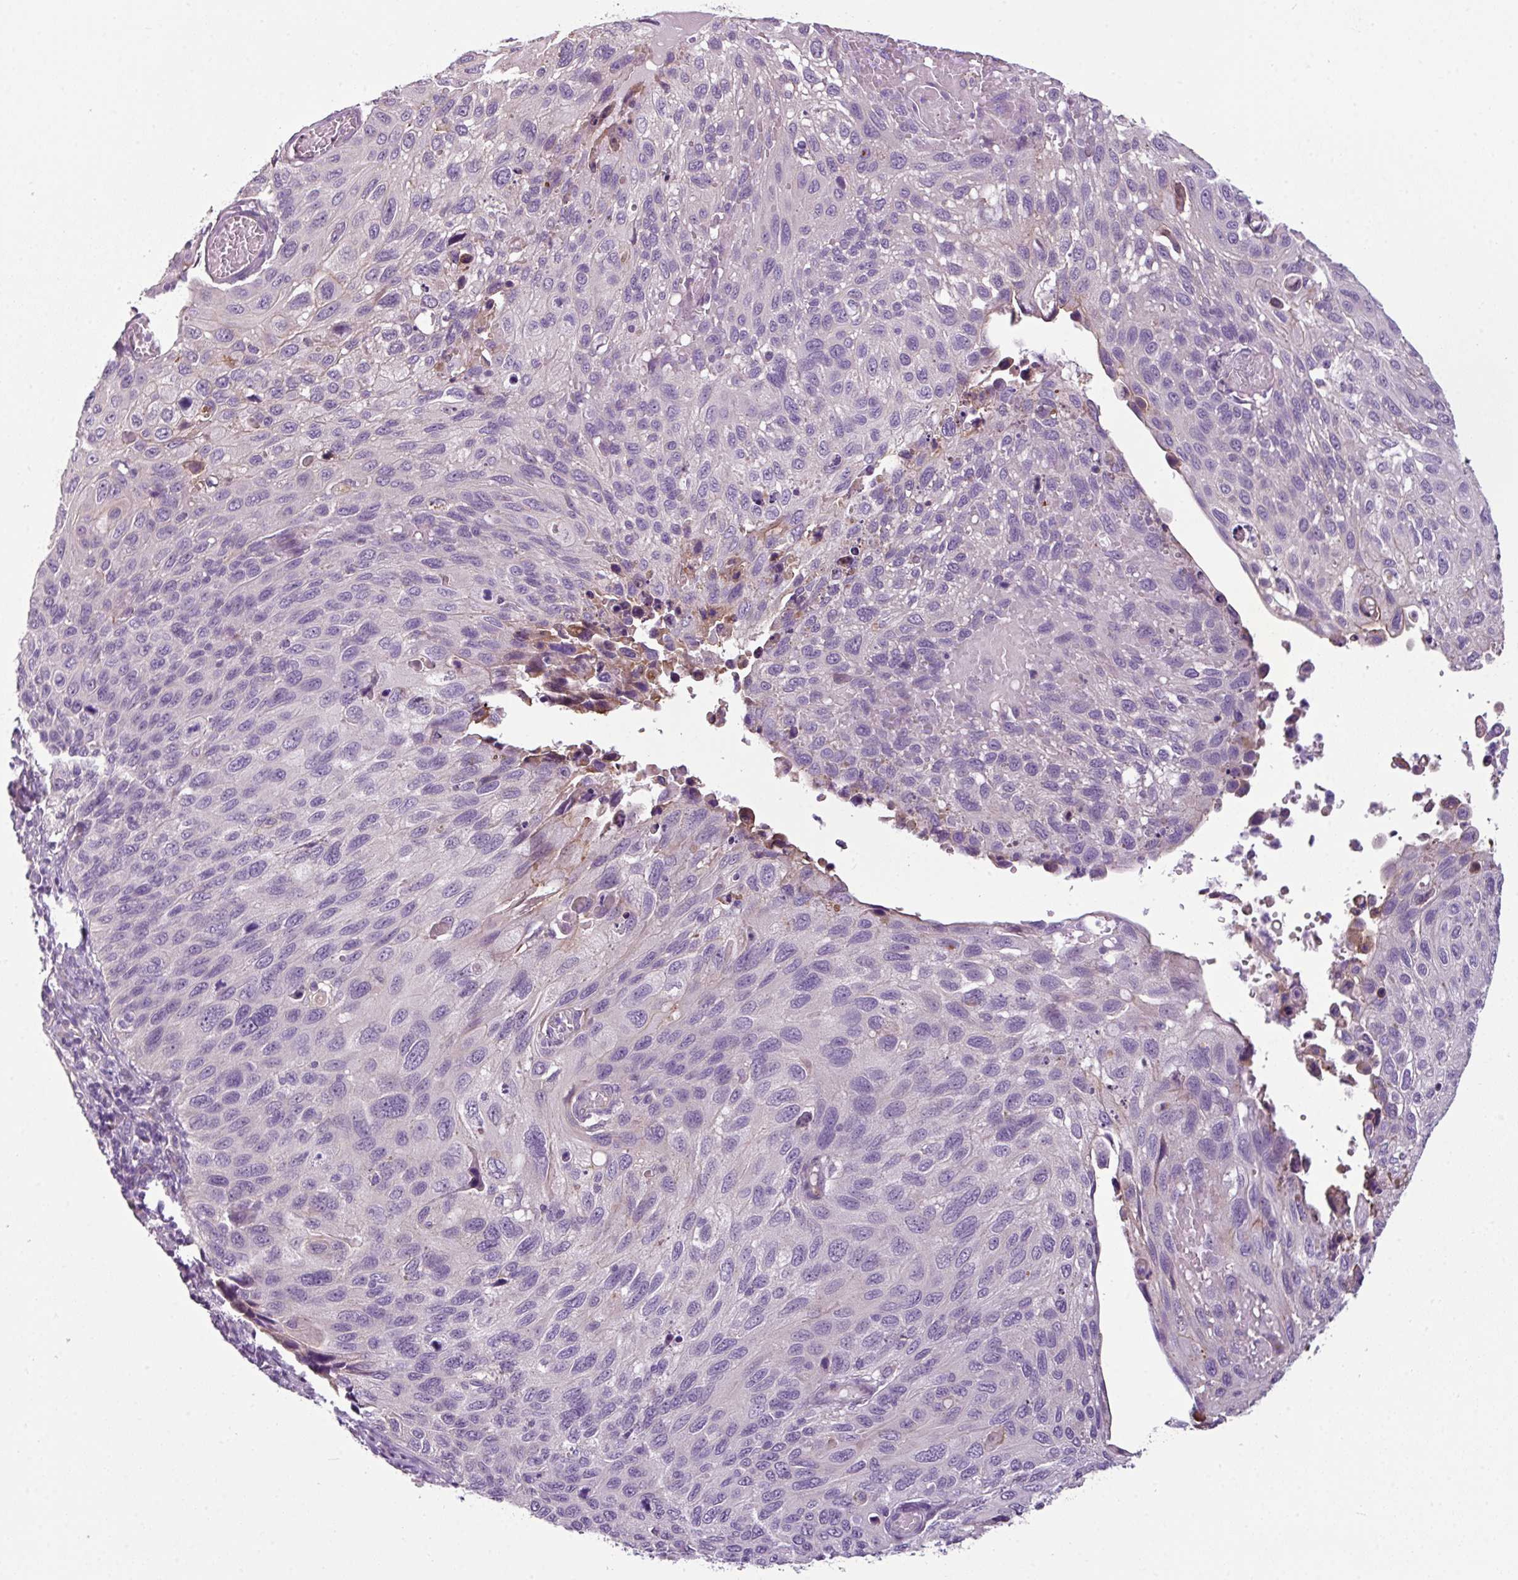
{"staining": {"intensity": "negative", "quantity": "none", "location": "none"}, "tissue": "cervical cancer", "cell_type": "Tumor cells", "image_type": "cancer", "snomed": [{"axis": "morphology", "description": "Squamous cell carcinoma, NOS"}, {"axis": "topography", "description": "Cervix"}], "caption": "Tumor cells show no significant expression in cervical squamous cell carcinoma.", "gene": "TMEM178B", "patient": {"sex": "female", "age": 70}}